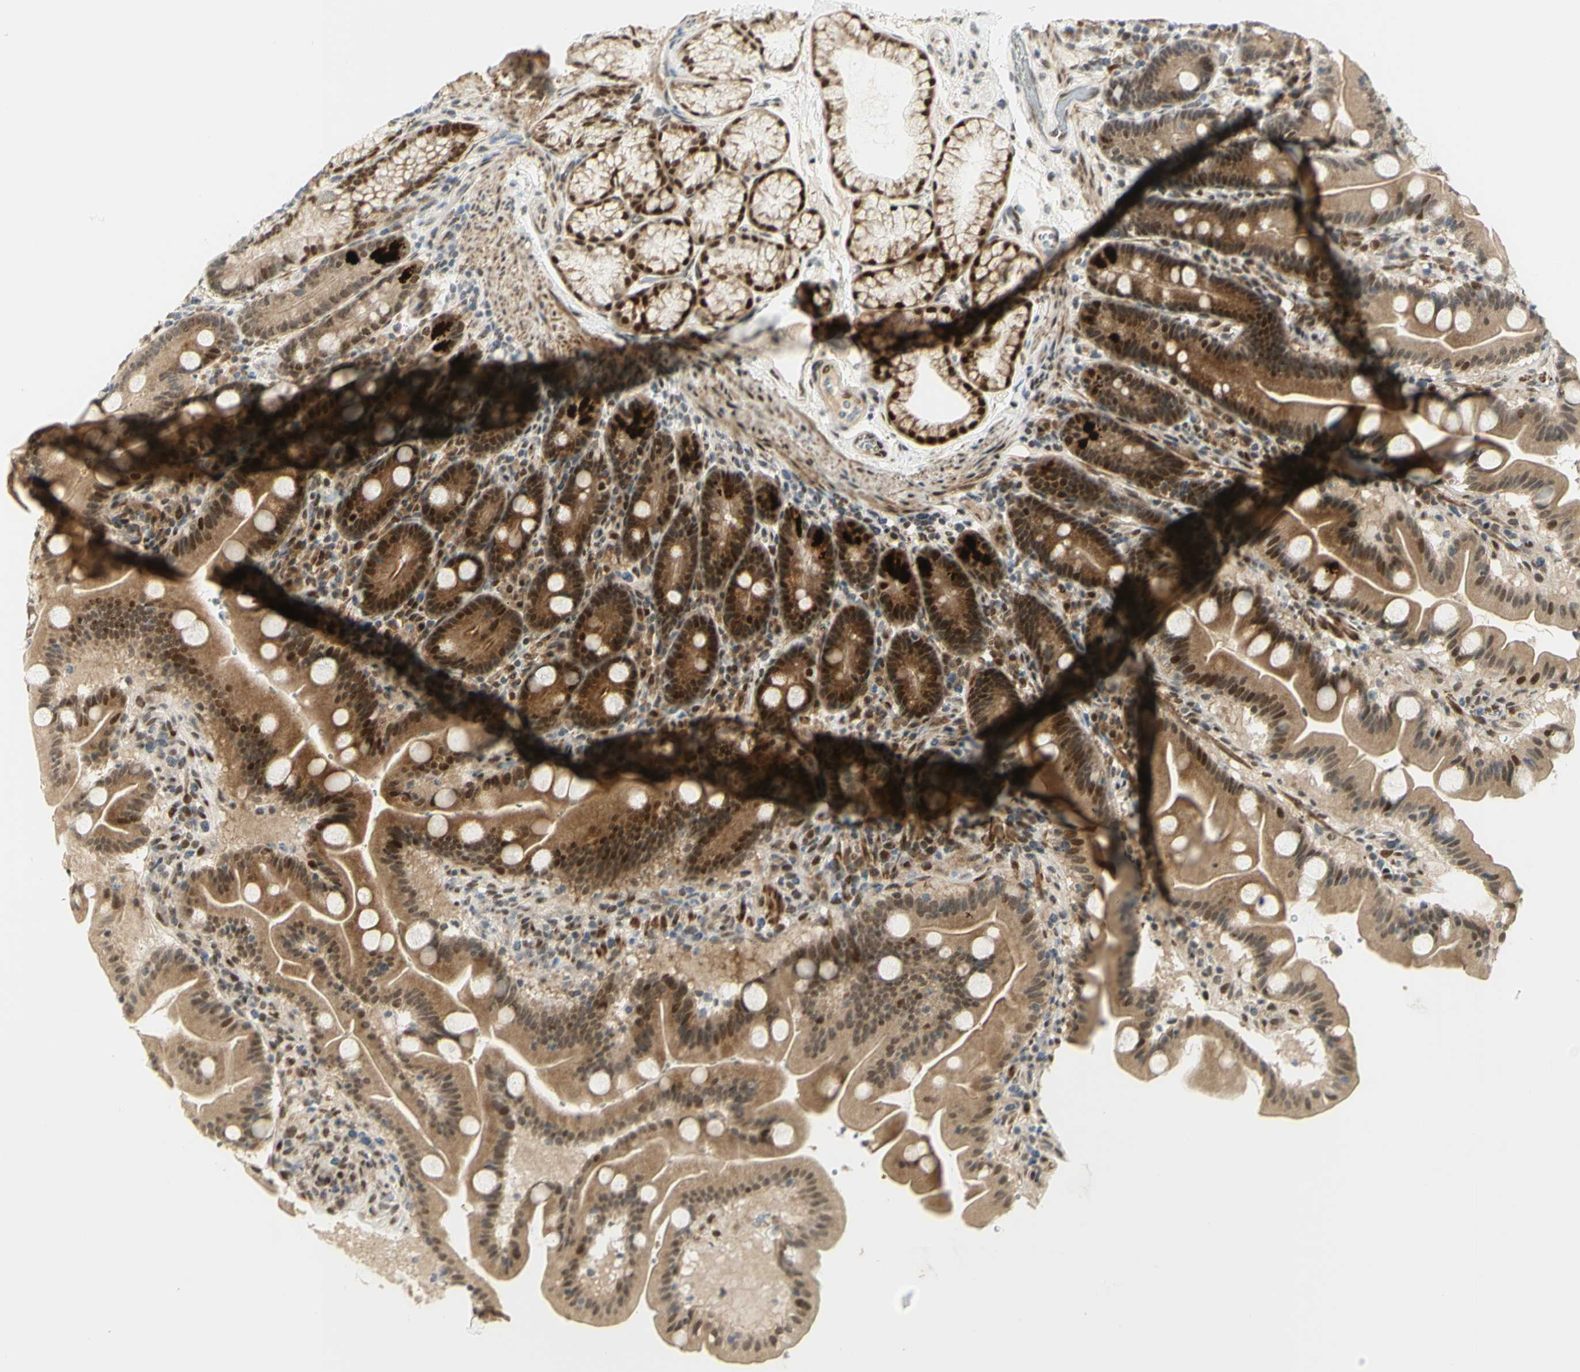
{"staining": {"intensity": "moderate", "quantity": ">75%", "location": "cytoplasmic/membranous,nuclear"}, "tissue": "duodenum", "cell_type": "Glandular cells", "image_type": "normal", "snomed": [{"axis": "morphology", "description": "Normal tissue, NOS"}, {"axis": "topography", "description": "Duodenum"}], "caption": "Protein expression analysis of unremarkable duodenum reveals moderate cytoplasmic/membranous,nuclear positivity in about >75% of glandular cells. (DAB (3,3'-diaminobenzidine) = brown stain, brightfield microscopy at high magnification).", "gene": "DDX1", "patient": {"sex": "male", "age": 54}}